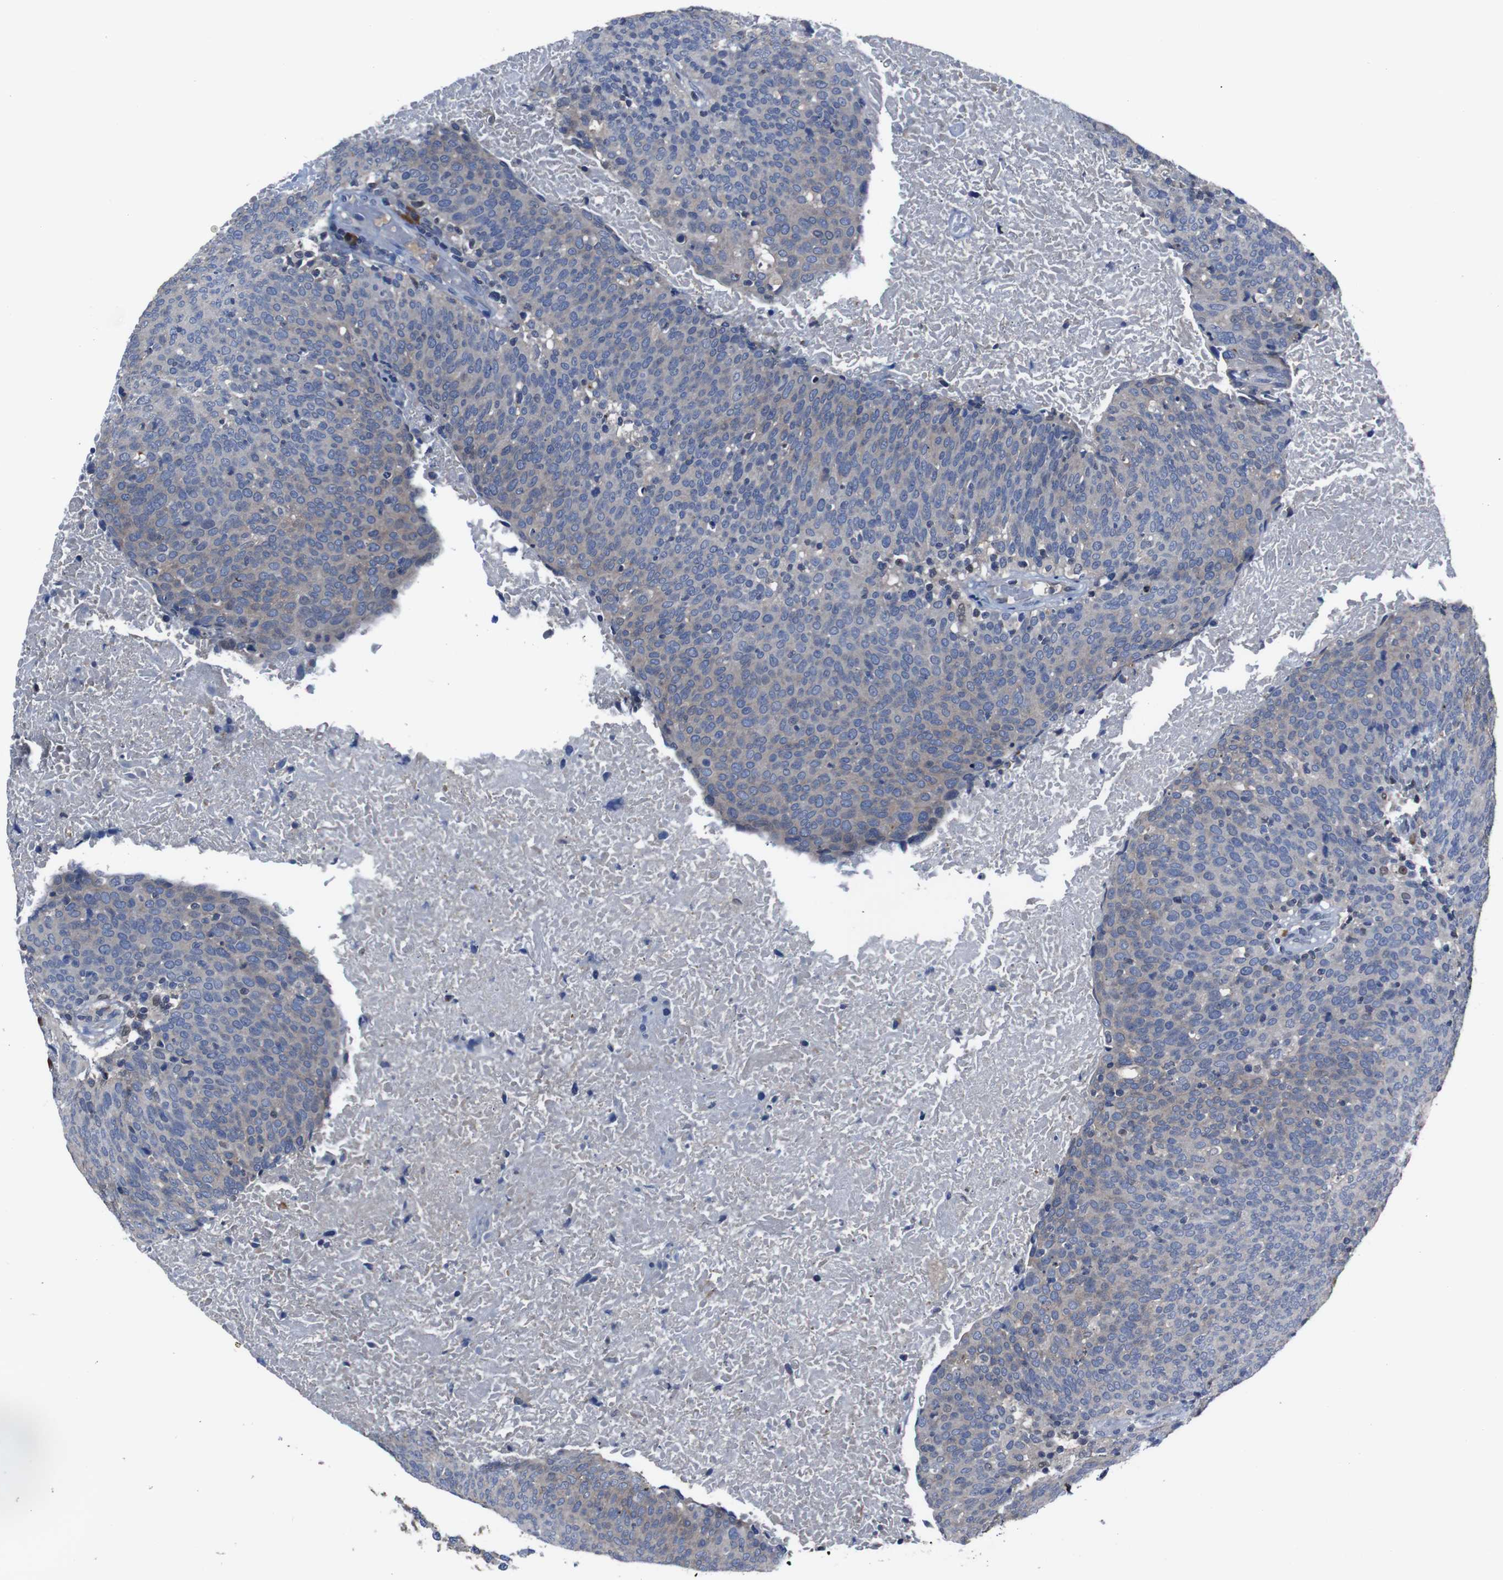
{"staining": {"intensity": "weak", "quantity": "25%-75%", "location": "cytoplasmic/membranous"}, "tissue": "head and neck cancer", "cell_type": "Tumor cells", "image_type": "cancer", "snomed": [{"axis": "morphology", "description": "Squamous cell carcinoma, NOS"}, {"axis": "morphology", "description": "Squamous cell carcinoma, metastatic, NOS"}, {"axis": "topography", "description": "Lymph node"}, {"axis": "topography", "description": "Head-Neck"}], "caption": "A micrograph of human head and neck cancer stained for a protein demonstrates weak cytoplasmic/membranous brown staining in tumor cells. (DAB (3,3'-diaminobenzidine) IHC with brightfield microscopy, high magnification).", "gene": "SEMA4B", "patient": {"sex": "male", "age": 62}}